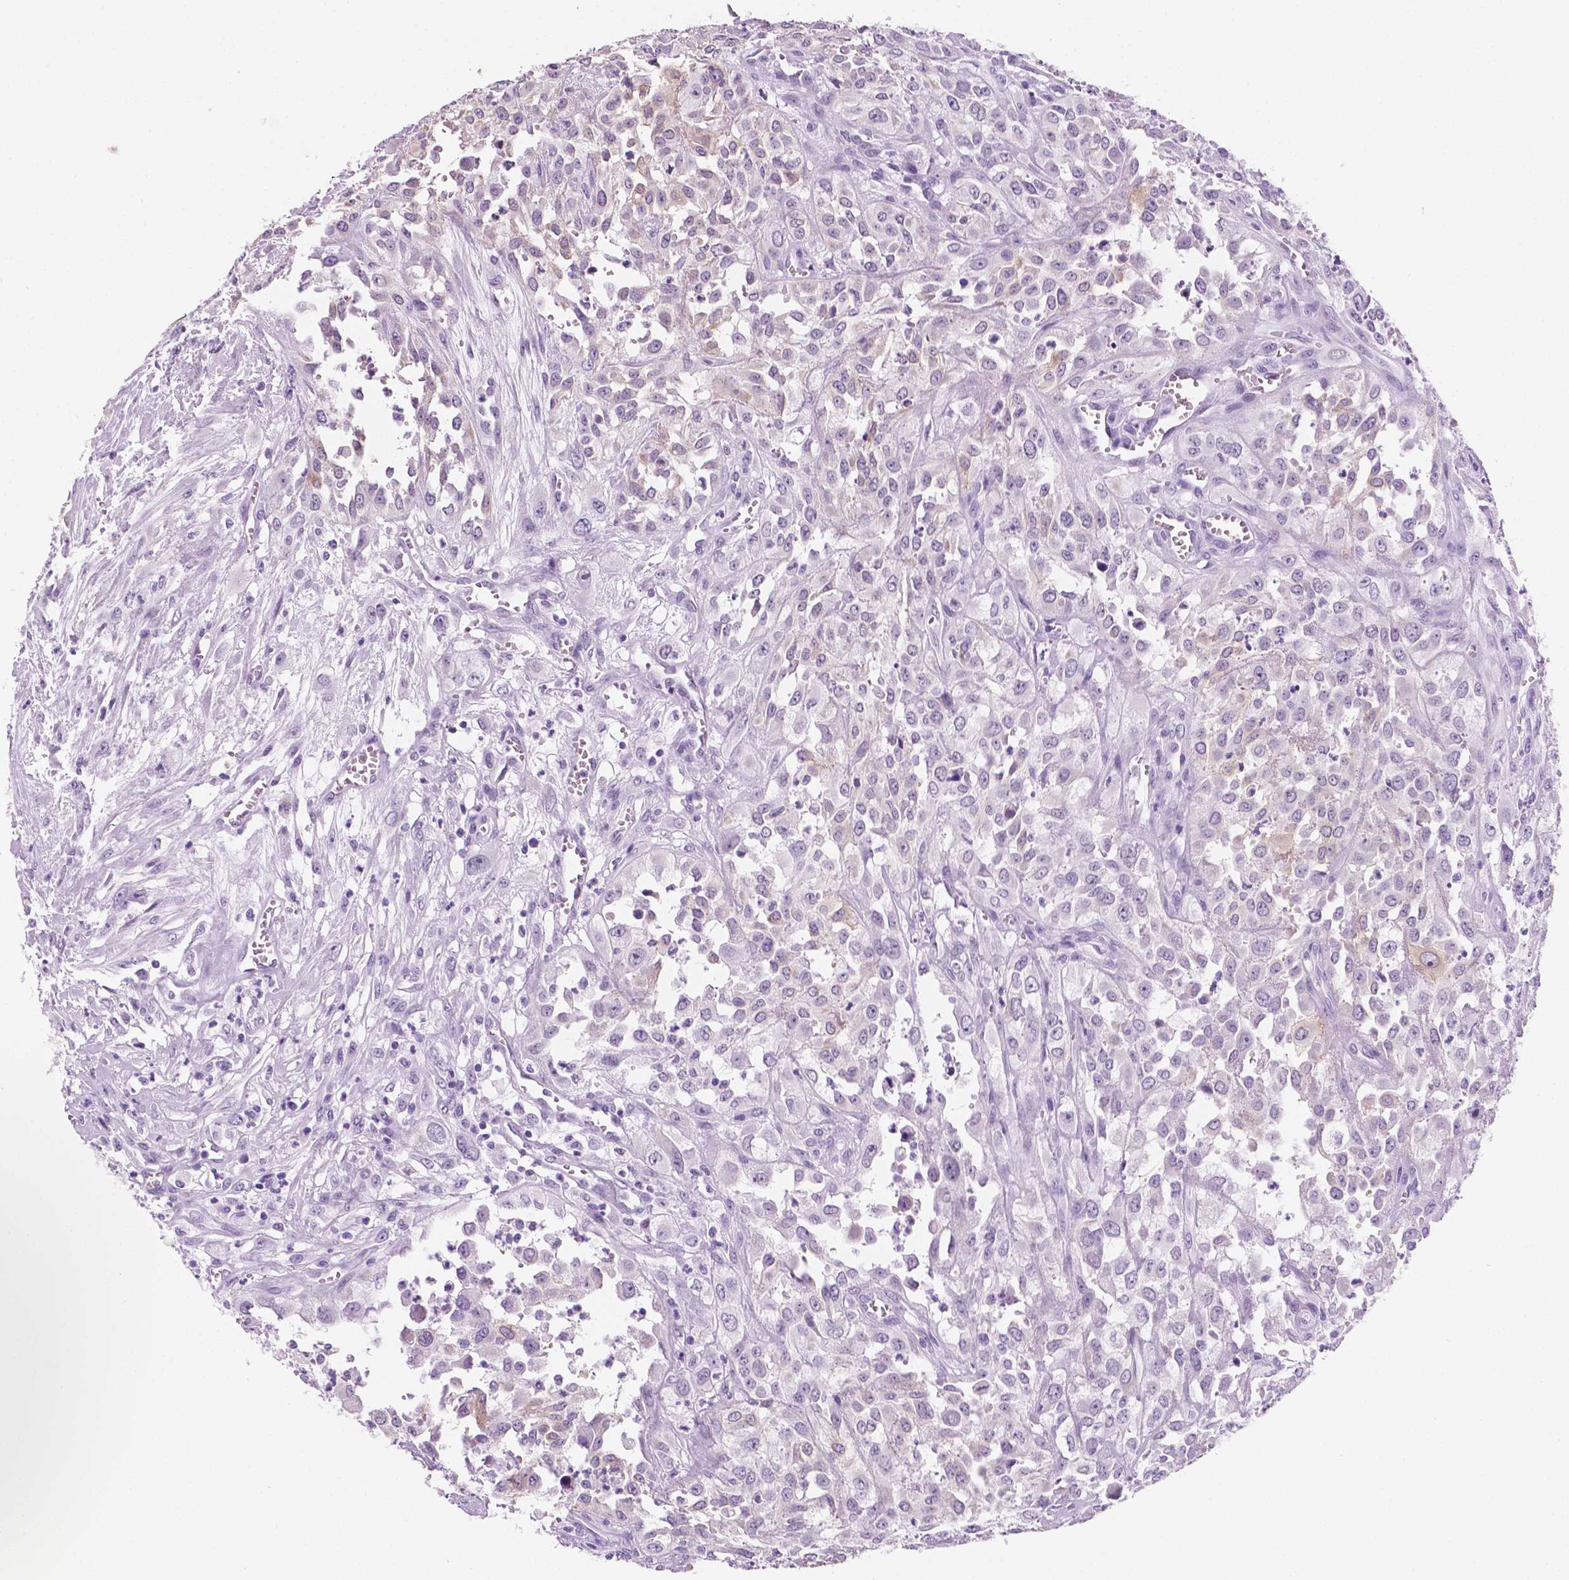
{"staining": {"intensity": "negative", "quantity": "none", "location": "none"}, "tissue": "urothelial cancer", "cell_type": "Tumor cells", "image_type": "cancer", "snomed": [{"axis": "morphology", "description": "Urothelial carcinoma, High grade"}, {"axis": "topography", "description": "Urinary bladder"}], "caption": "Tumor cells are negative for brown protein staining in urothelial cancer.", "gene": "PPL", "patient": {"sex": "male", "age": 67}}